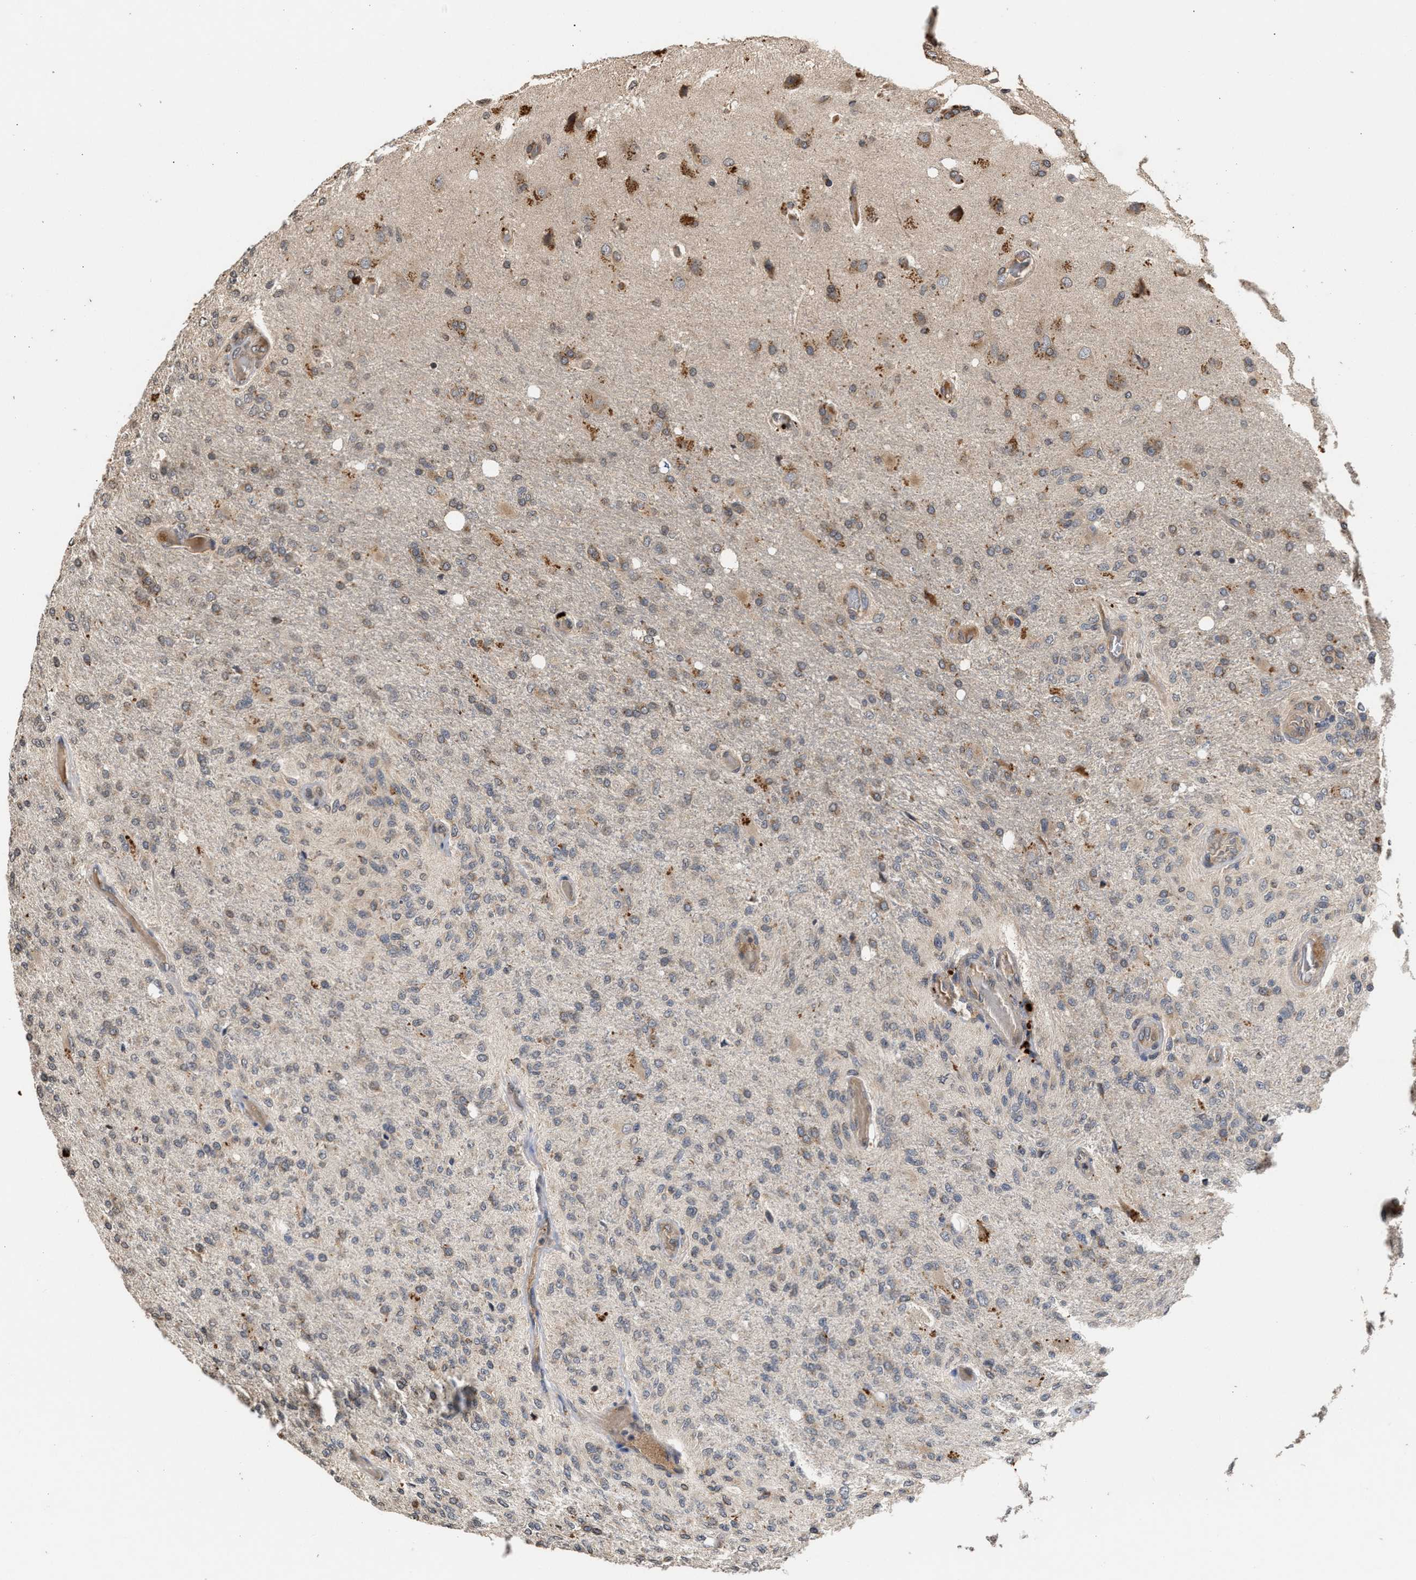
{"staining": {"intensity": "moderate", "quantity": "<25%", "location": "cytoplasmic/membranous"}, "tissue": "glioma", "cell_type": "Tumor cells", "image_type": "cancer", "snomed": [{"axis": "morphology", "description": "Normal tissue, NOS"}, {"axis": "morphology", "description": "Glioma, malignant, High grade"}, {"axis": "topography", "description": "Cerebral cortex"}], "caption": "Tumor cells demonstrate low levels of moderate cytoplasmic/membranous expression in approximately <25% of cells in glioma. (brown staining indicates protein expression, while blue staining denotes nuclei).", "gene": "SAR1A", "patient": {"sex": "male", "age": 77}}